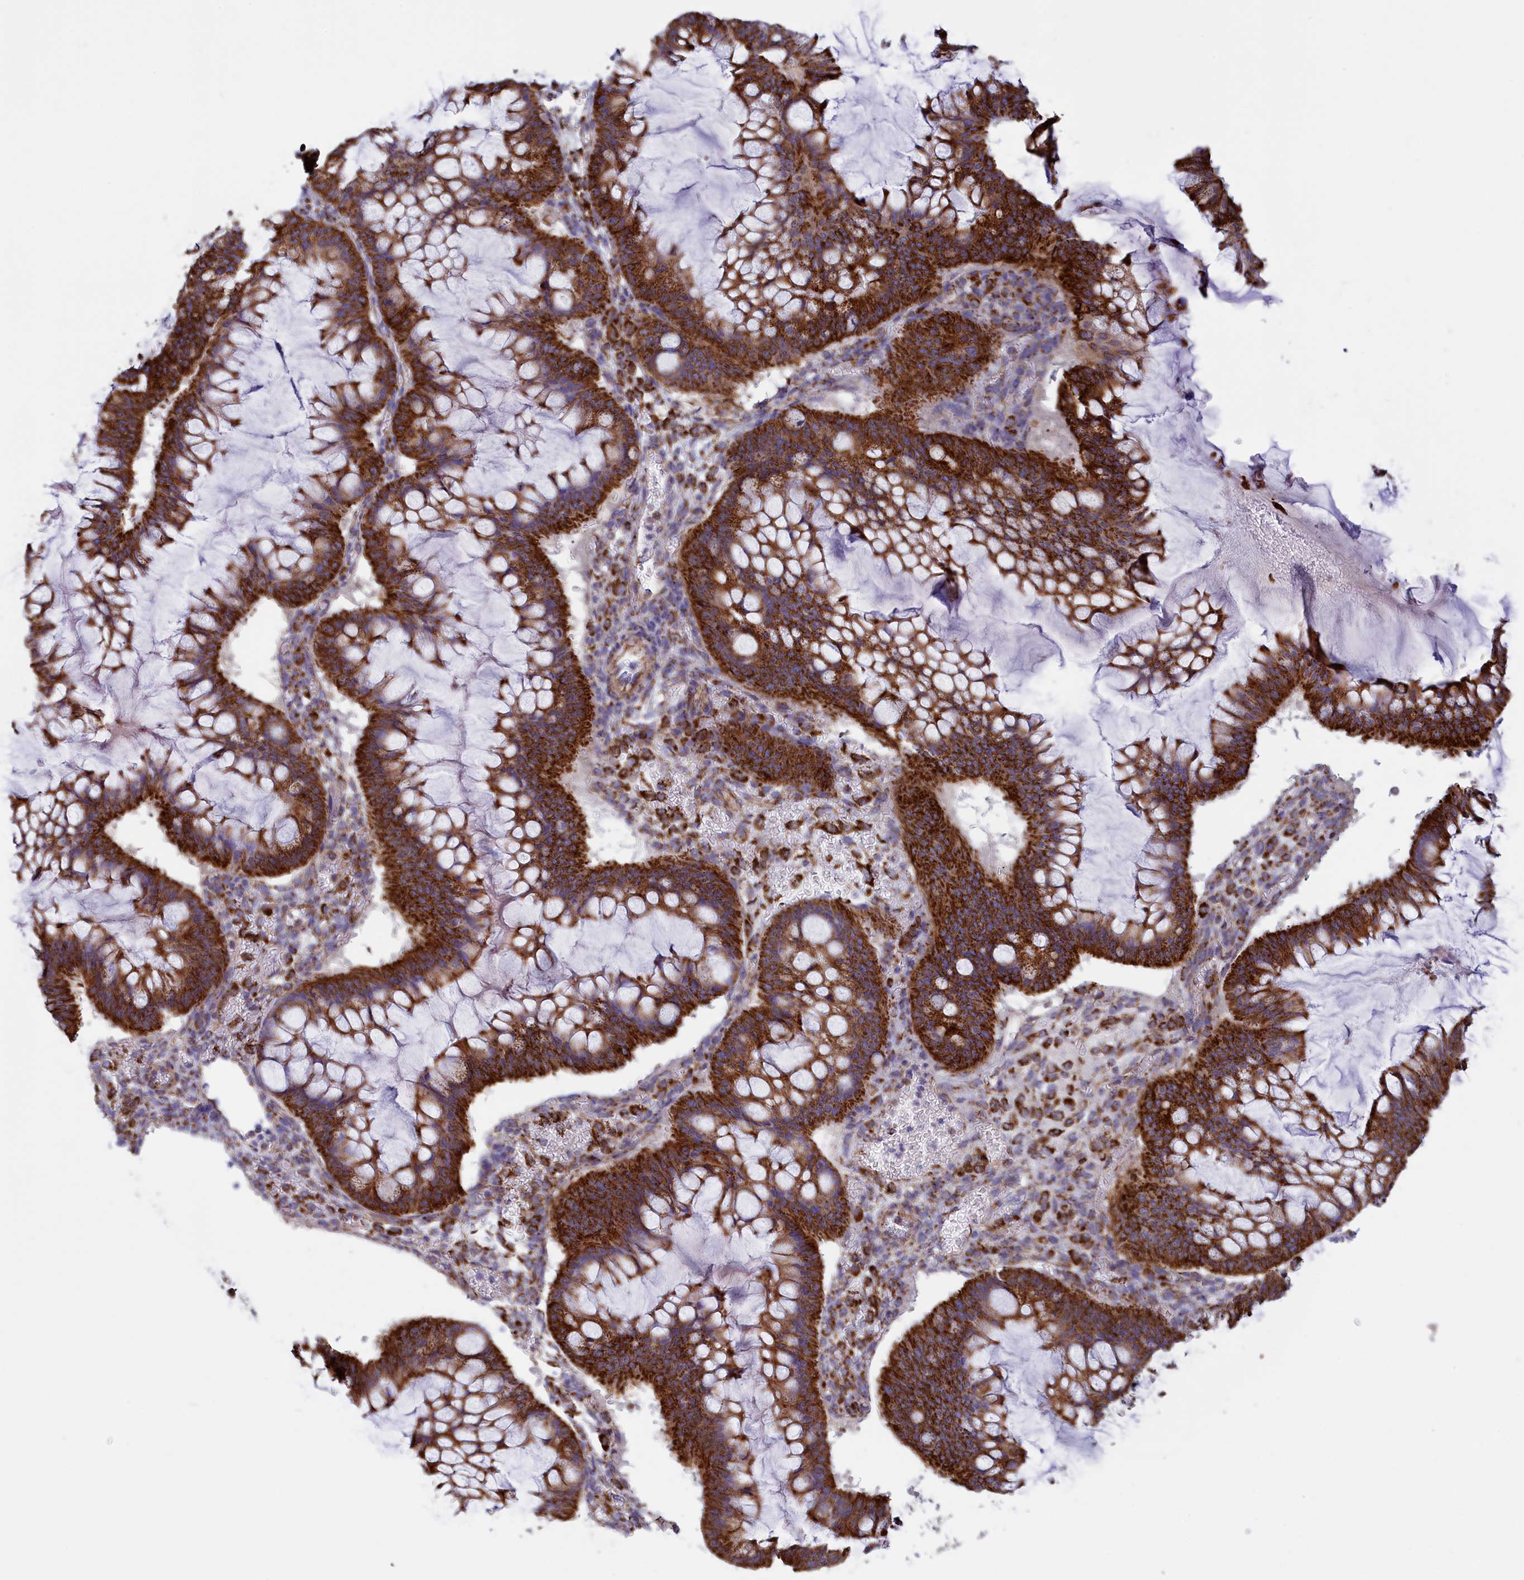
{"staining": {"intensity": "strong", "quantity": ">75%", "location": "cytoplasmic/membranous"}, "tissue": "ovarian cancer", "cell_type": "Tumor cells", "image_type": "cancer", "snomed": [{"axis": "morphology", "description": "Cystadenocarcinoma, mucinous, NOS"}, {"axis": "topography", "description": "Ovary"}], "caption": "Mucinous cystadenocarcinoma (ovarian) tissue reveals strong cytoplasmic/membranous positivity in about >75% of tumor cells, visualized by immunohistochemistry.", "gene": "ISOC2", "patient": {"sex": "female", "age": 73}}